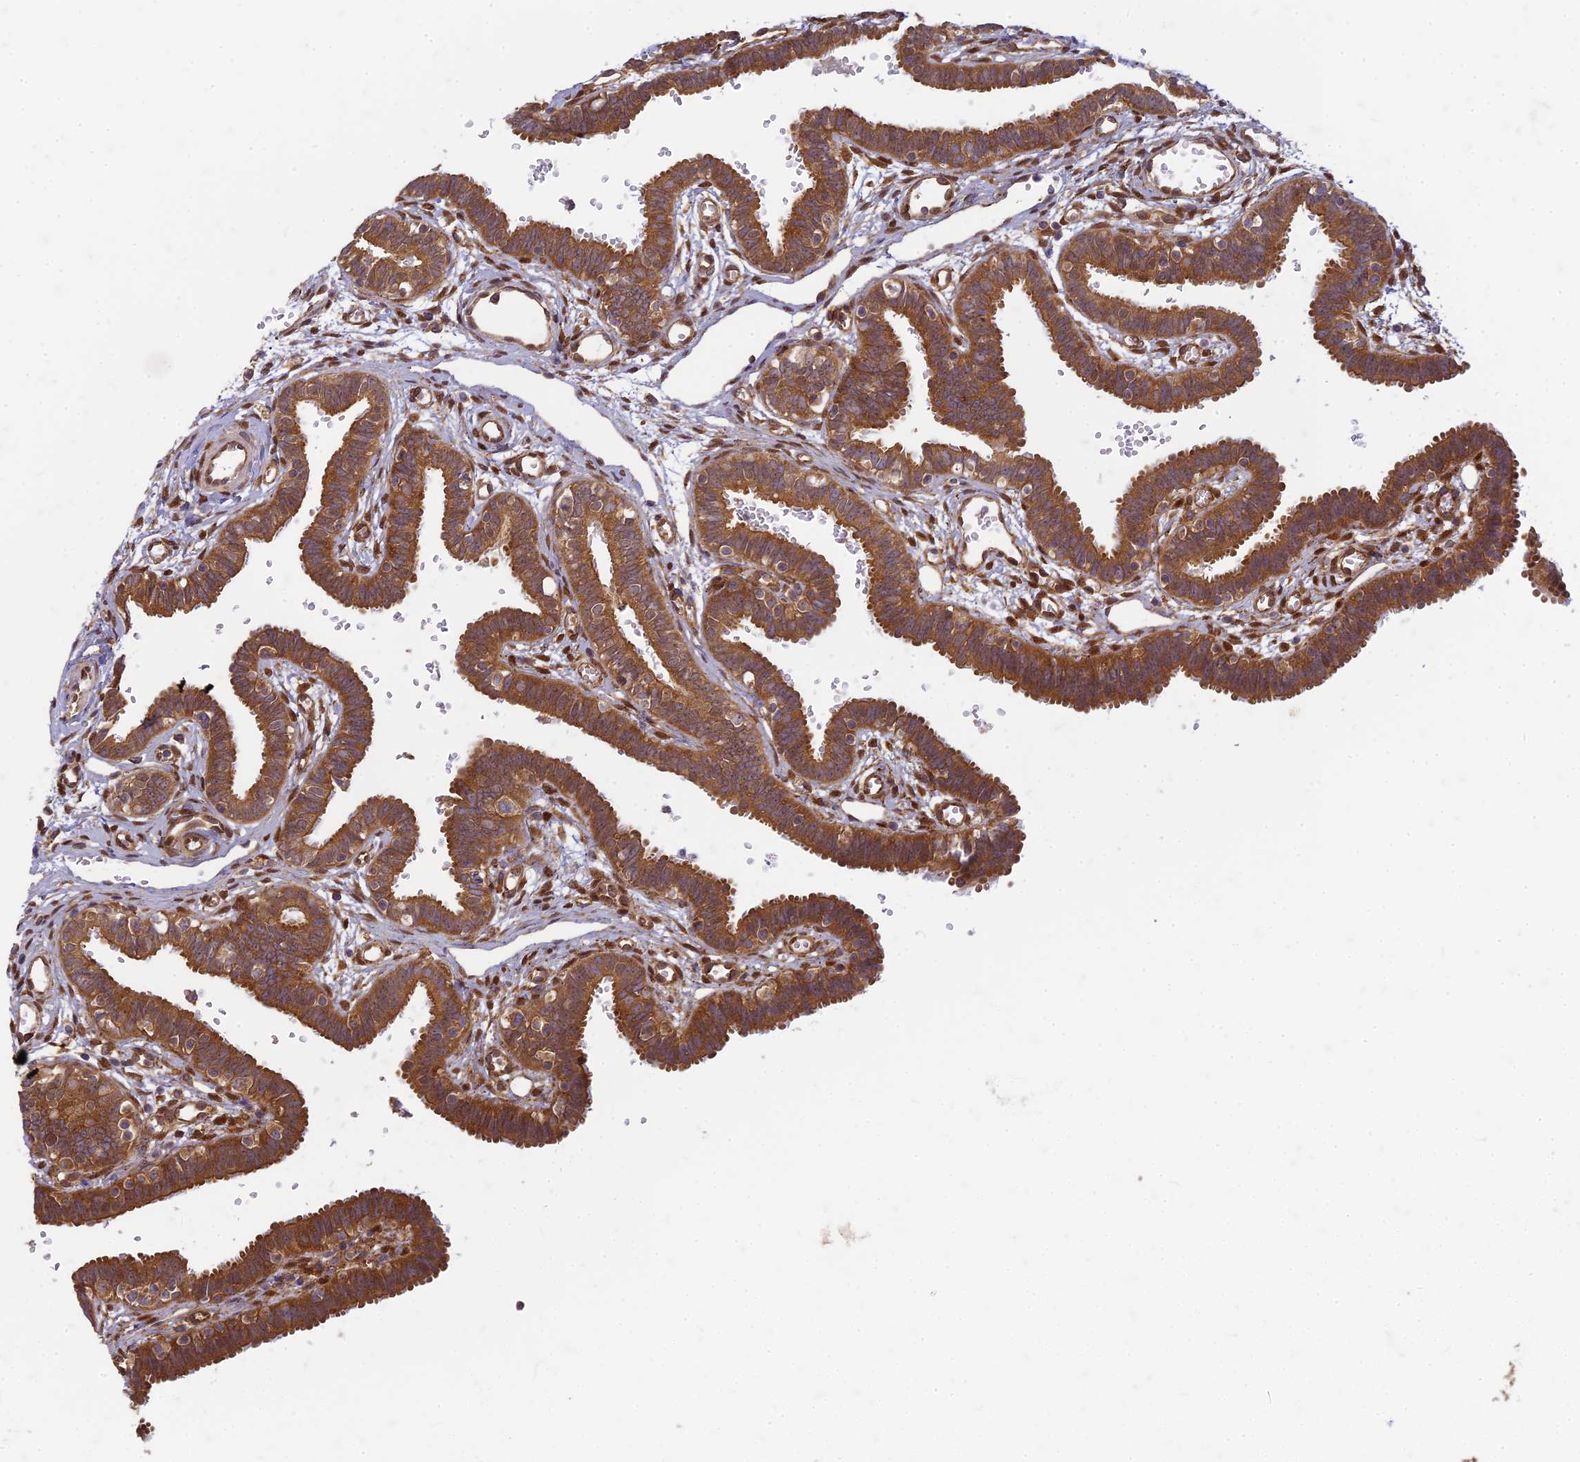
{"staining": {"intensity": "strong", "quantity": ">75%", "location": "cytoplasmic/membranous"}, "tissue": "fallopian tube", "cell_type": "Glandular cells", "image_type": "normal", "snomed": [{"axis": "morphology", "description": "Normal tissue, NOS"}, {"axis": "topography", "description": "Fallopian tube"}, {"axis": "topography", "description": "Placenta"}], "caption": "Immunohistochemical staining of normal fallopian tube demonstrates high levels of strong cytoplasmic/membranous staining in about >75% of glandular cells. The staining was performed using DAB, with brown indicating positive protein expression. Nuclei are stained blue with hematoxylin.", "gene": "TCF25", "patient": {"sex": "female", "age": 32}}